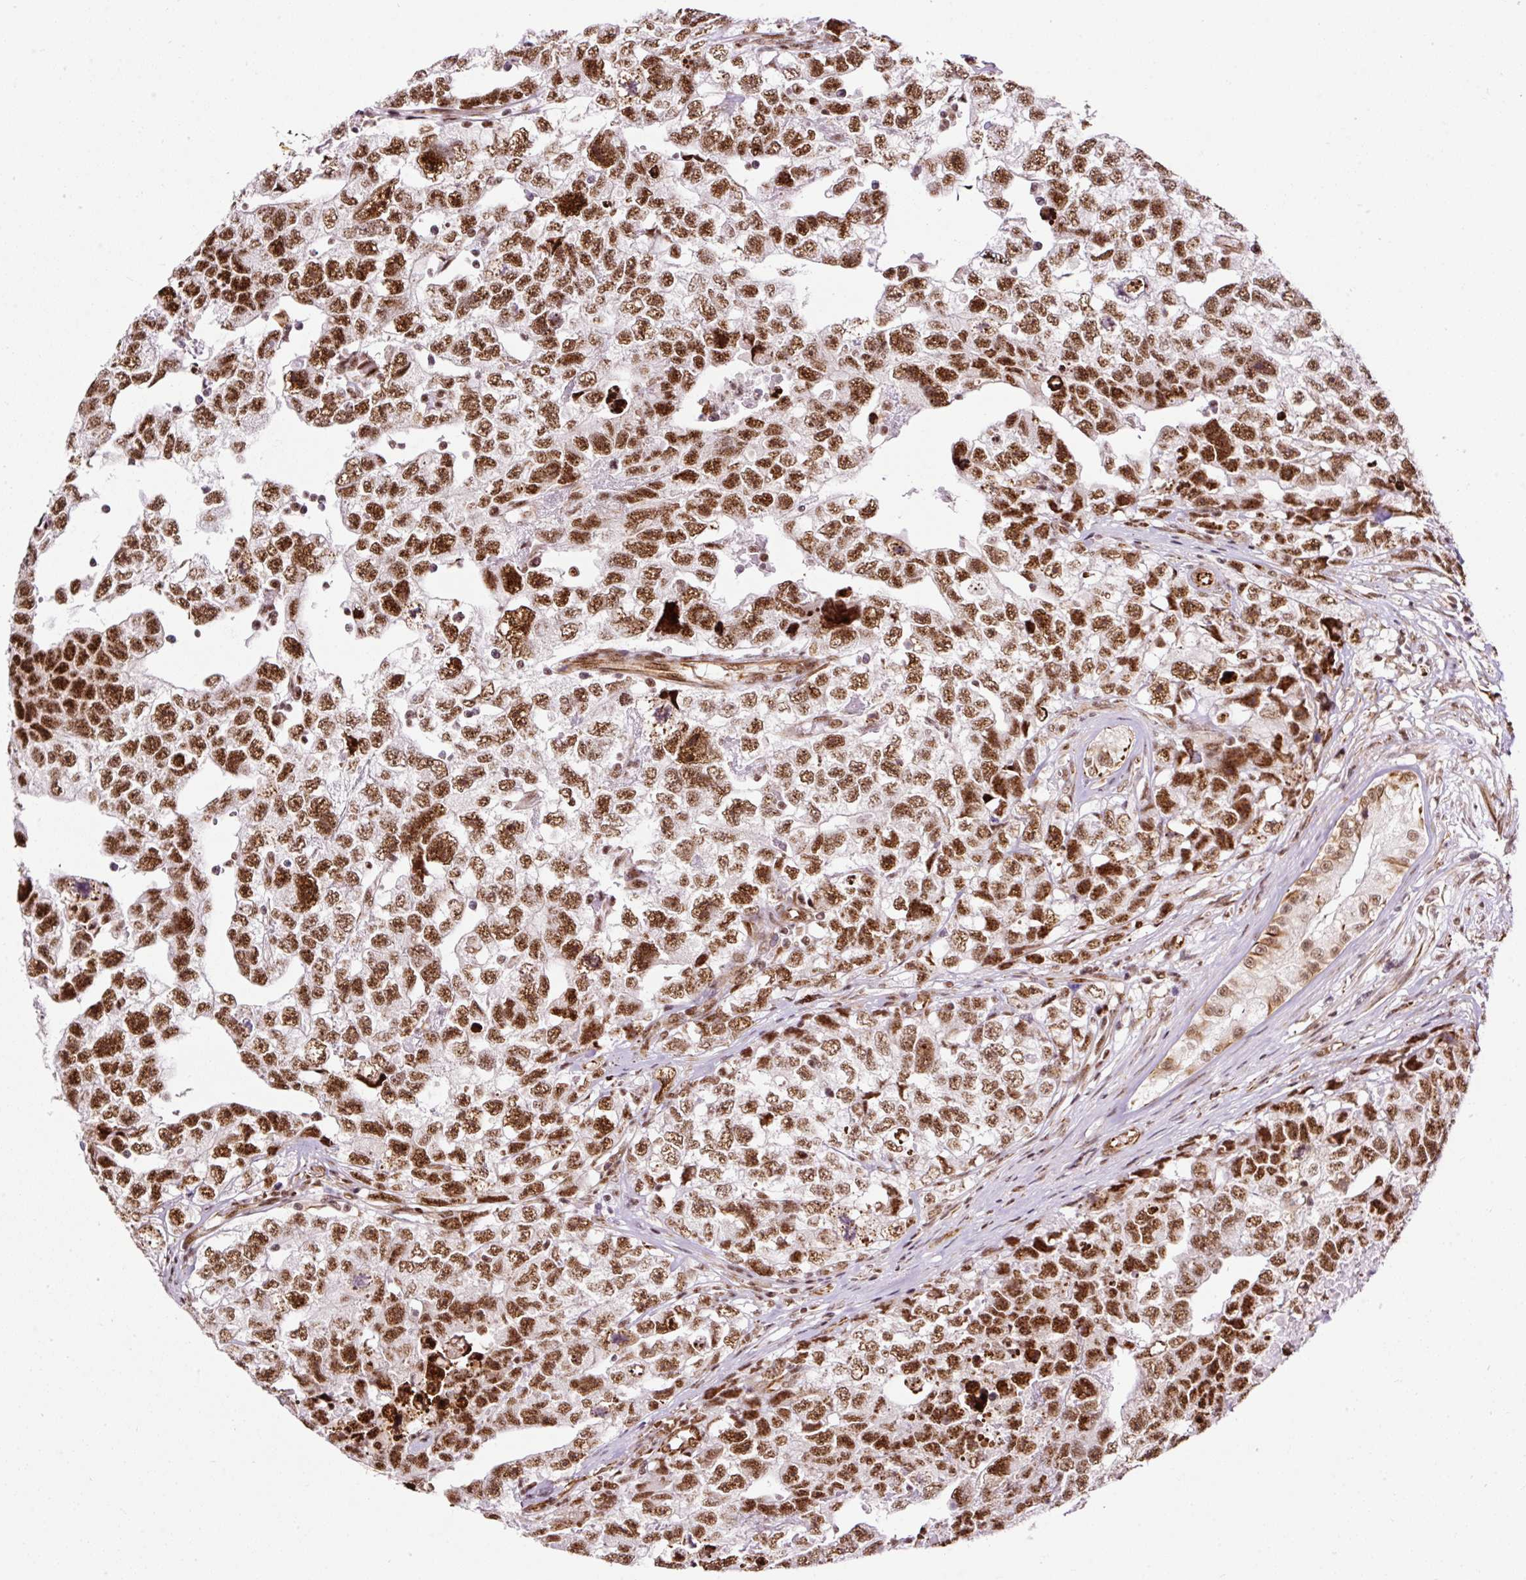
{"staining": {"intensity": "strong", "quantity": ">75%", "location": "nuclear"}, "tissue": "testis cancer", "cell_type": "Tumor cells", "image_type": "cancer", "snomed": [{"axis": "morphology", "description": "Carcinoma, Embryonal, NOS"}, {"axis": "topography", "description": "Testis"}], "caption": "Protein expression analysis of testis cancer (embryonal carcinoma) demonstrates strong nuclear expression in approximately >75% of tumor cells.", "gene": "LUC7L2", "patient": {"sex": "male", "age": 22}}